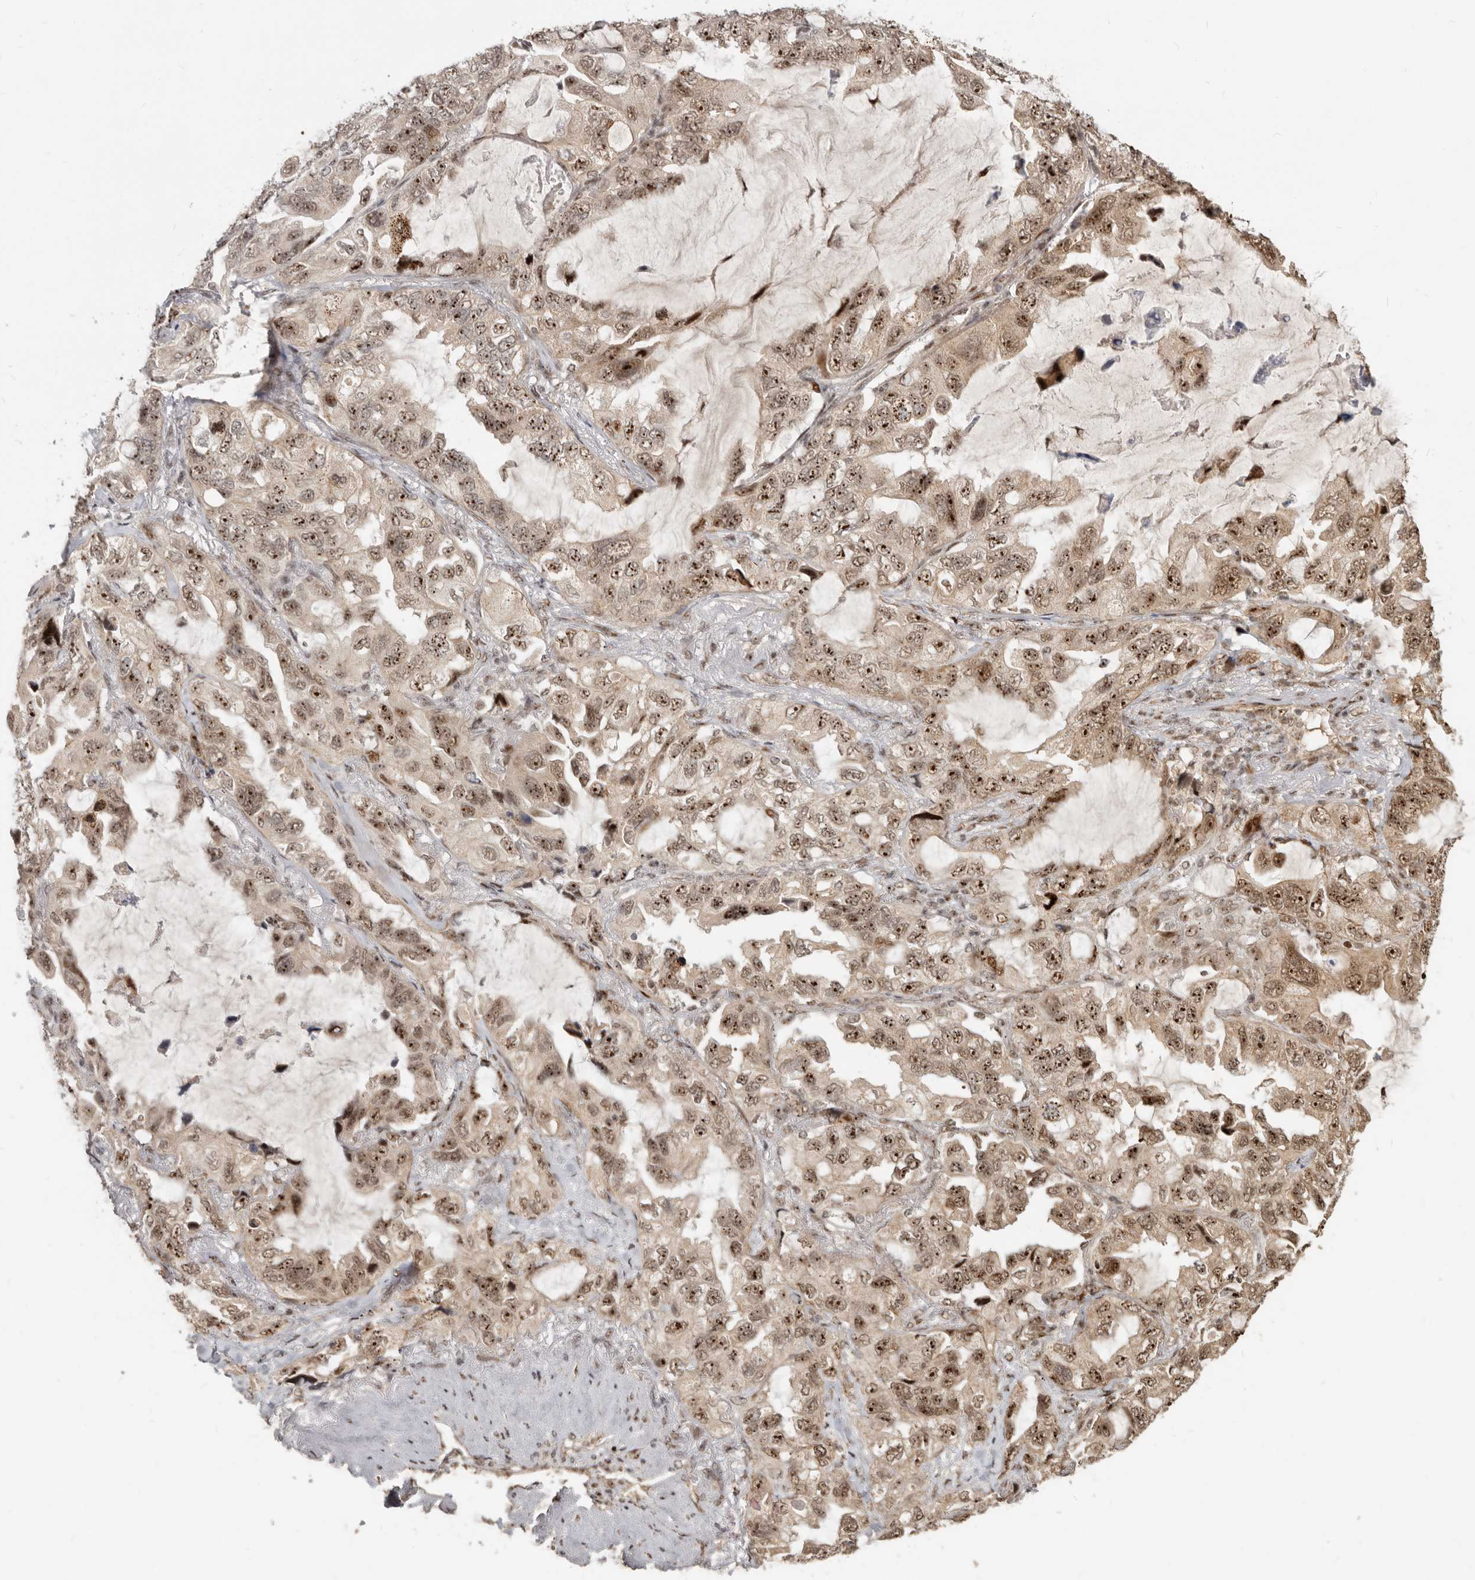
{"staining": {"intensity": "moderate", "quantity": ">75%", "location": "cytoplasmic/membranous,nuclear"}, "tissue": "lung cancer", "cell_type": "Tumor cells", "image_type": "cancer", "snomed": [{"axis": "morphology", "description": "Squamous cell carcinoma, NOS"}, {"axis": "topography", "description": "Lung"}], "caption": "Human lung squamous cell carcinoma stained with a protein marker exhibits moderate staining in tumor cells.", "gene": "GPBP1L1", "patient": {"sex": "female", "age": 73}}